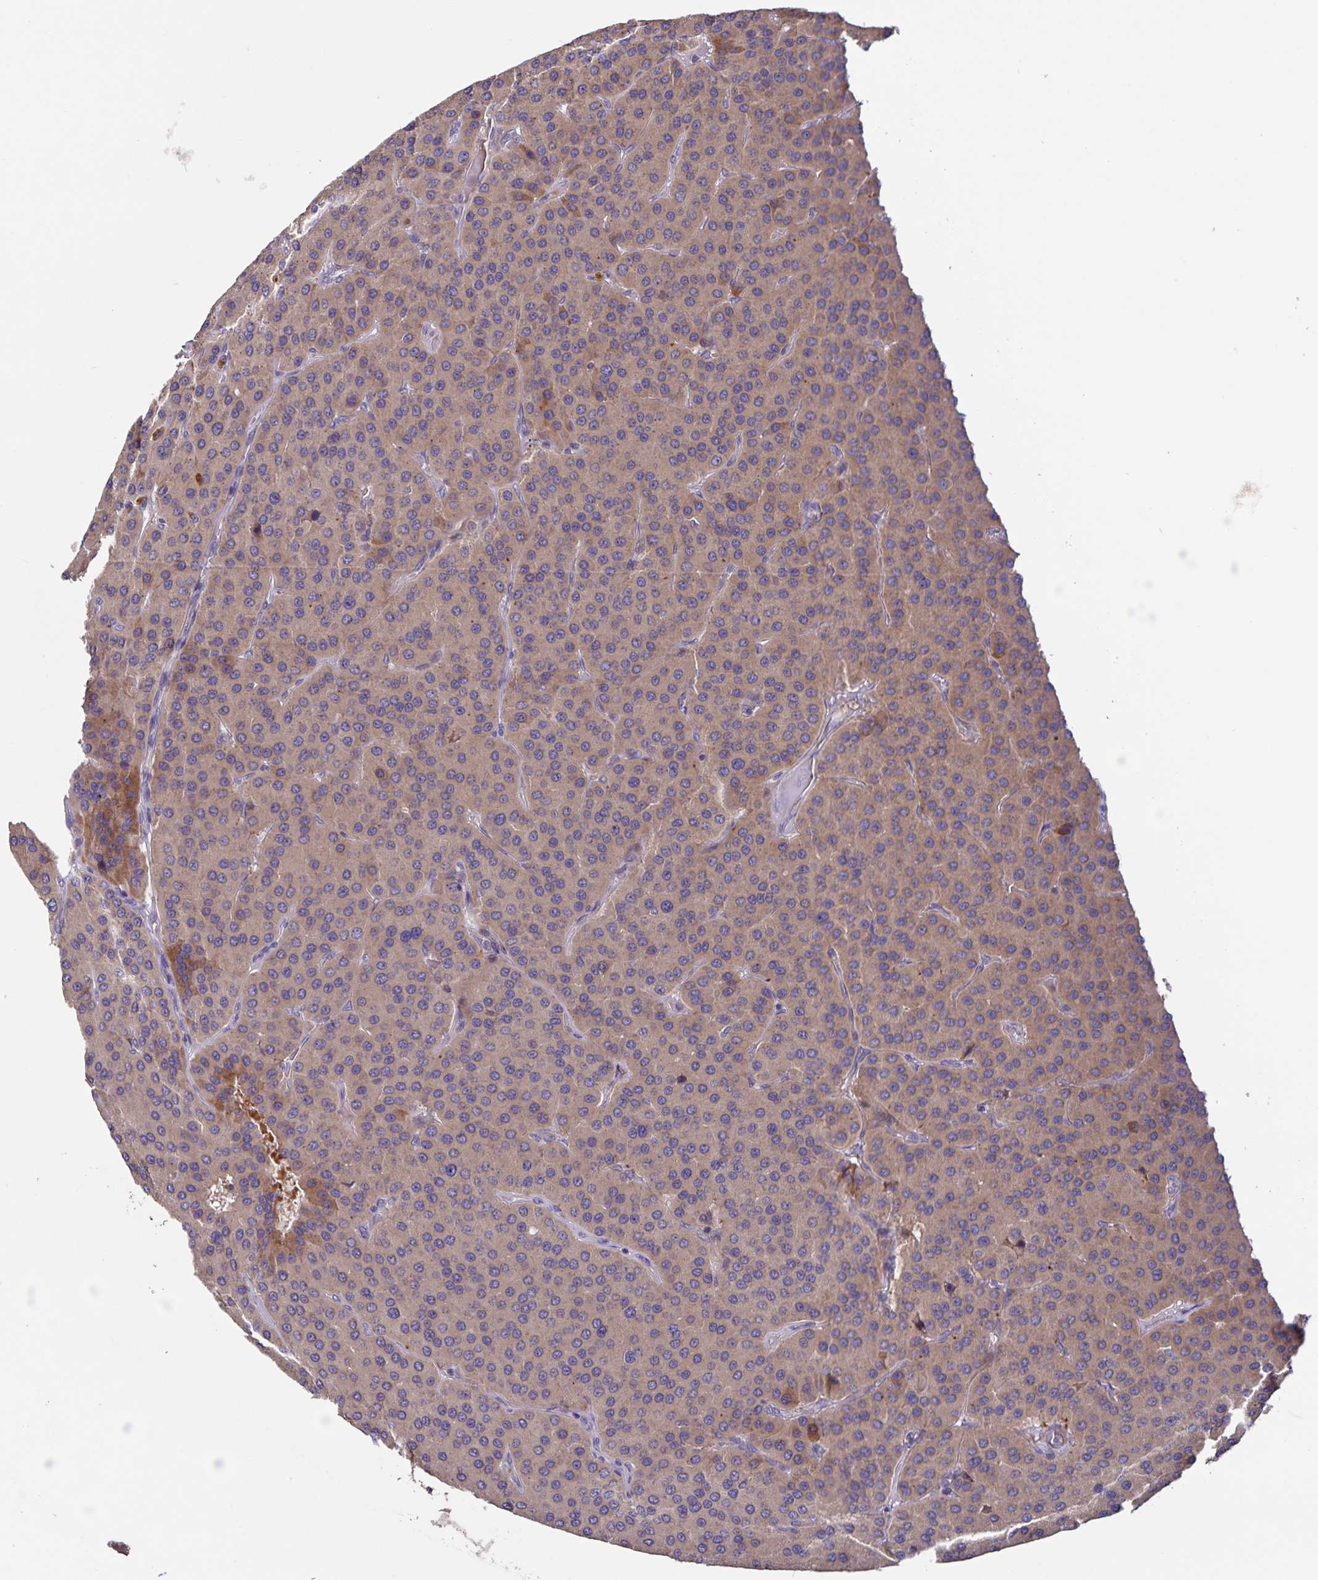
{"staining": {"intensity": "weak", "quantity": ">75%", "location": "cytoplasmic/membranous"}, "tissue": "parathyroid gland", "cell_type": "Glandular cells", "image_type": "normal", "snomed": [{"axis": "morphology", "description": "Normal tissue, NOS"}, {"axis": "morphology", "description": "Adenoma, NOS"}, {"axis": "topography", "description": "Parathyroid gland"}], "caption": "Protein staining exhibits weak cytoplasmic/membranous positivity in approximately >75% of glandular cells in normal parathyroid gland.", "gene": "FBXL16", "patient": {"sex": "female", "age": 86}}